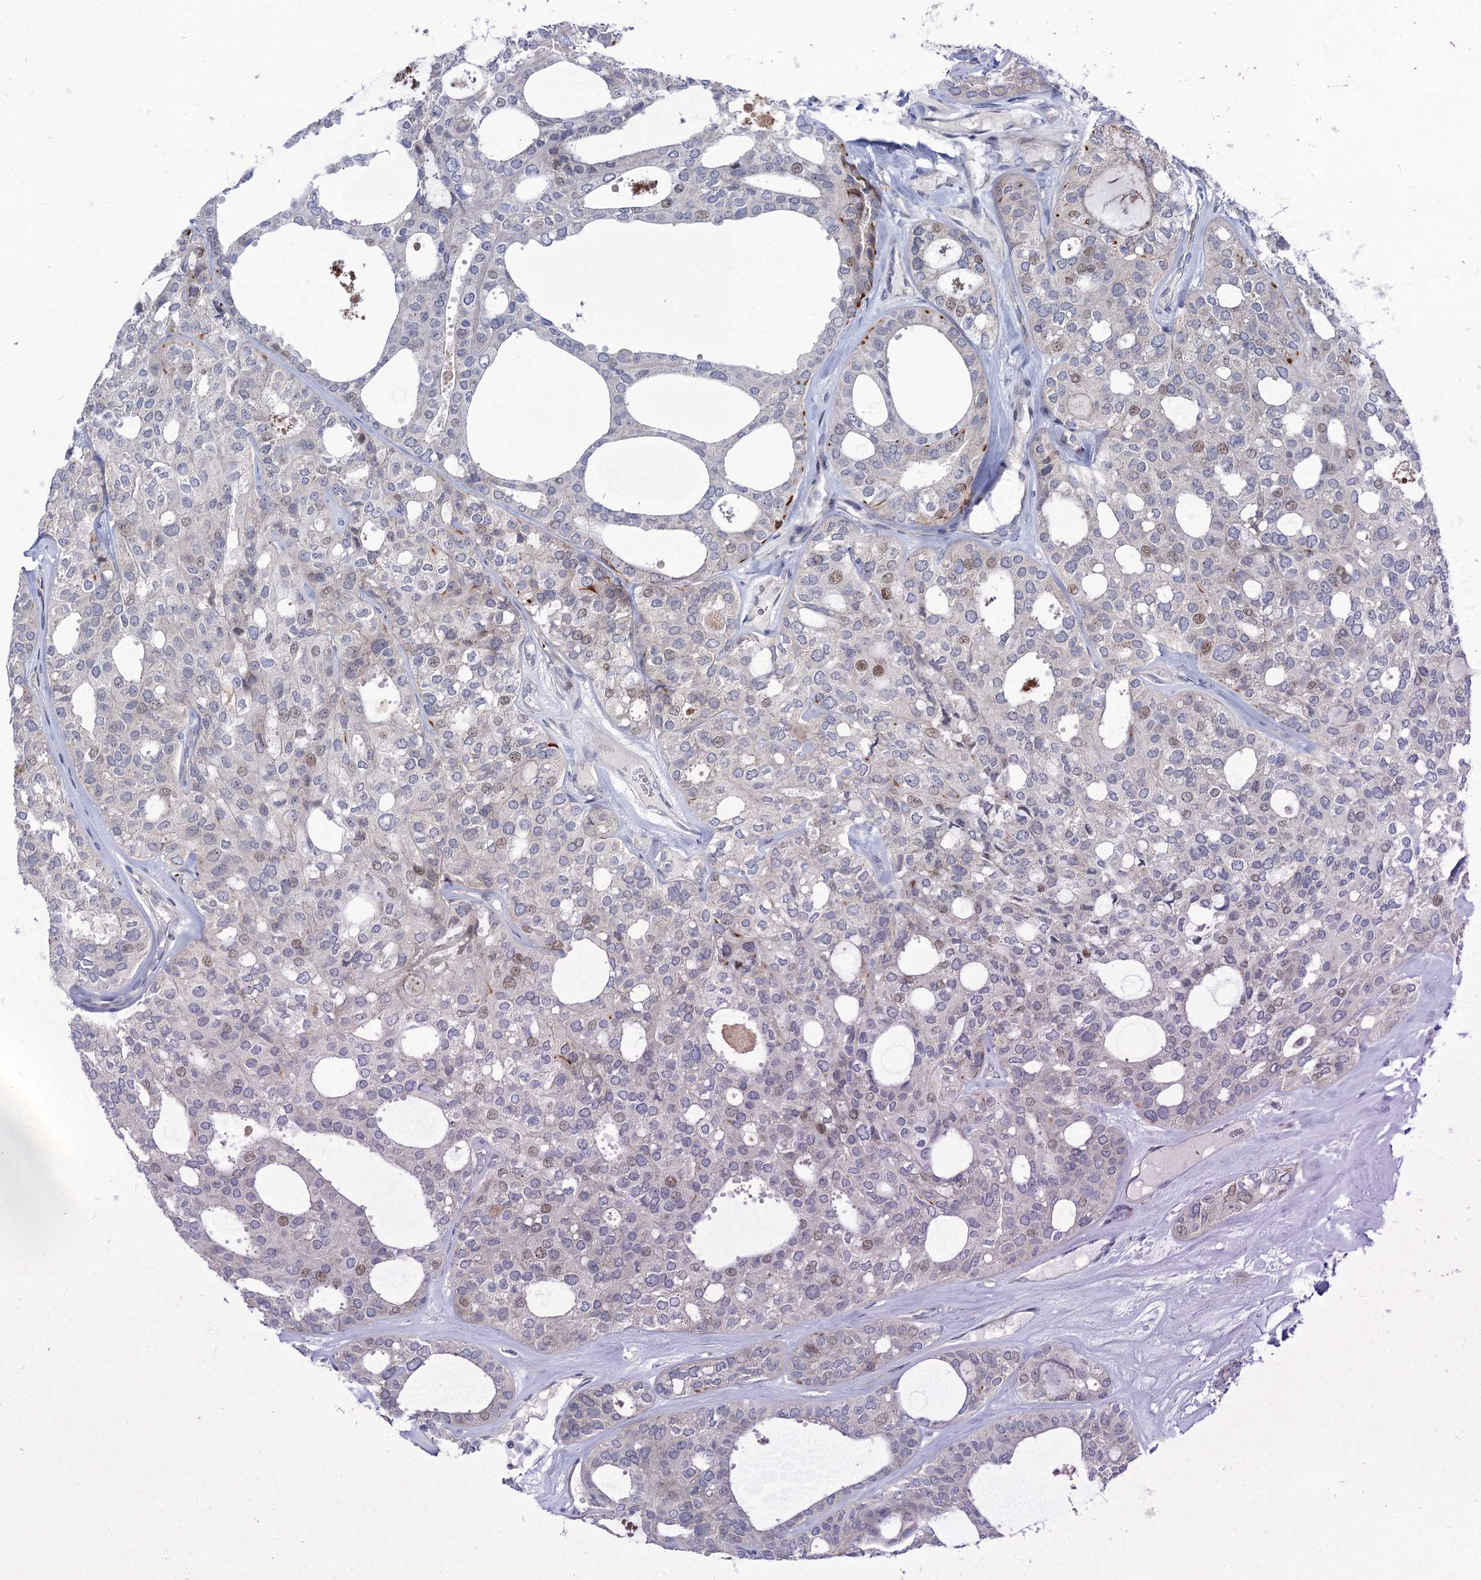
{"staining": {"intensity": "weak", "quantity": "<25%", "location": "nuclear"}, "tissue": "thyroid cancer", "cell_type": "Tumor cells", "image_type": "cancer", "snomed": [{"axis": "morphology", "description": "Follicular adenoma carcinoma, NOS"}, {"axis": "topography", "description": "Thyroid gland"}], "caption": "Immunohistochemical staining of human thyroid follicular adenoma carcinoma shows no significant expression in tumor cells.", "gene": "QPCTL", "patient": {"sex": "male", "age": 75}}